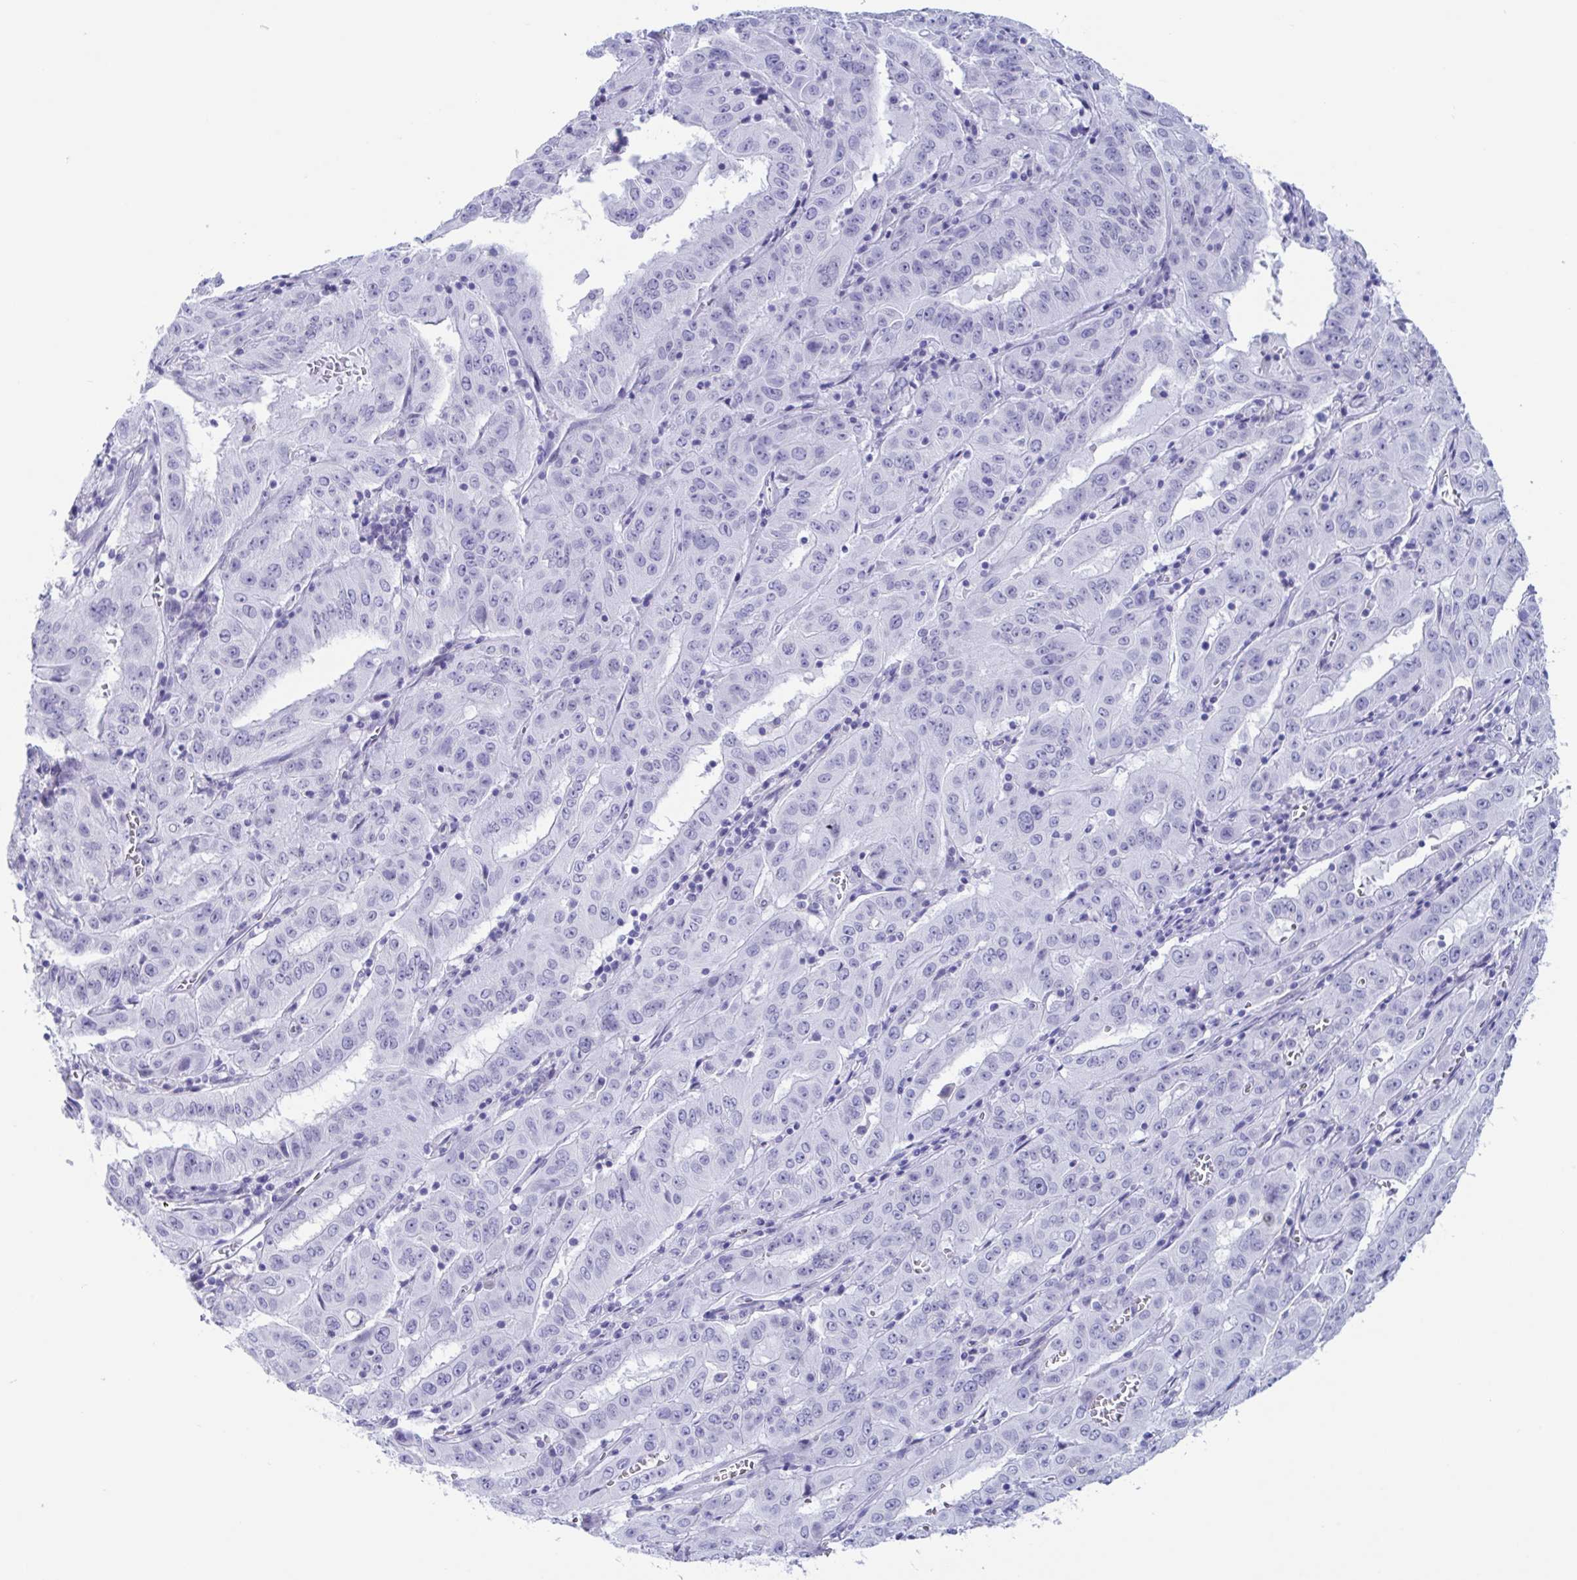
{"staining": {"intensity": "negative", "quantity": "none", "location": "none"}, "tissue": "pancreatic cancer", "cell_type": "Tumor cells", "image_type": "cancer", "snomed": [{"axis": "morphology", "description": "Adenocarcinoma, NOS"}, {"axis": "topography", "description": "Pancreas"}], "caption": "High magnification brightfield microscopy of pancreatic cancer stained with DAB (brown) and counterstained with hematoxylin (blue): tumor cells show no significant staining.", "gene": "CDX4", "patient": {"sex": "male", "age": 63}}